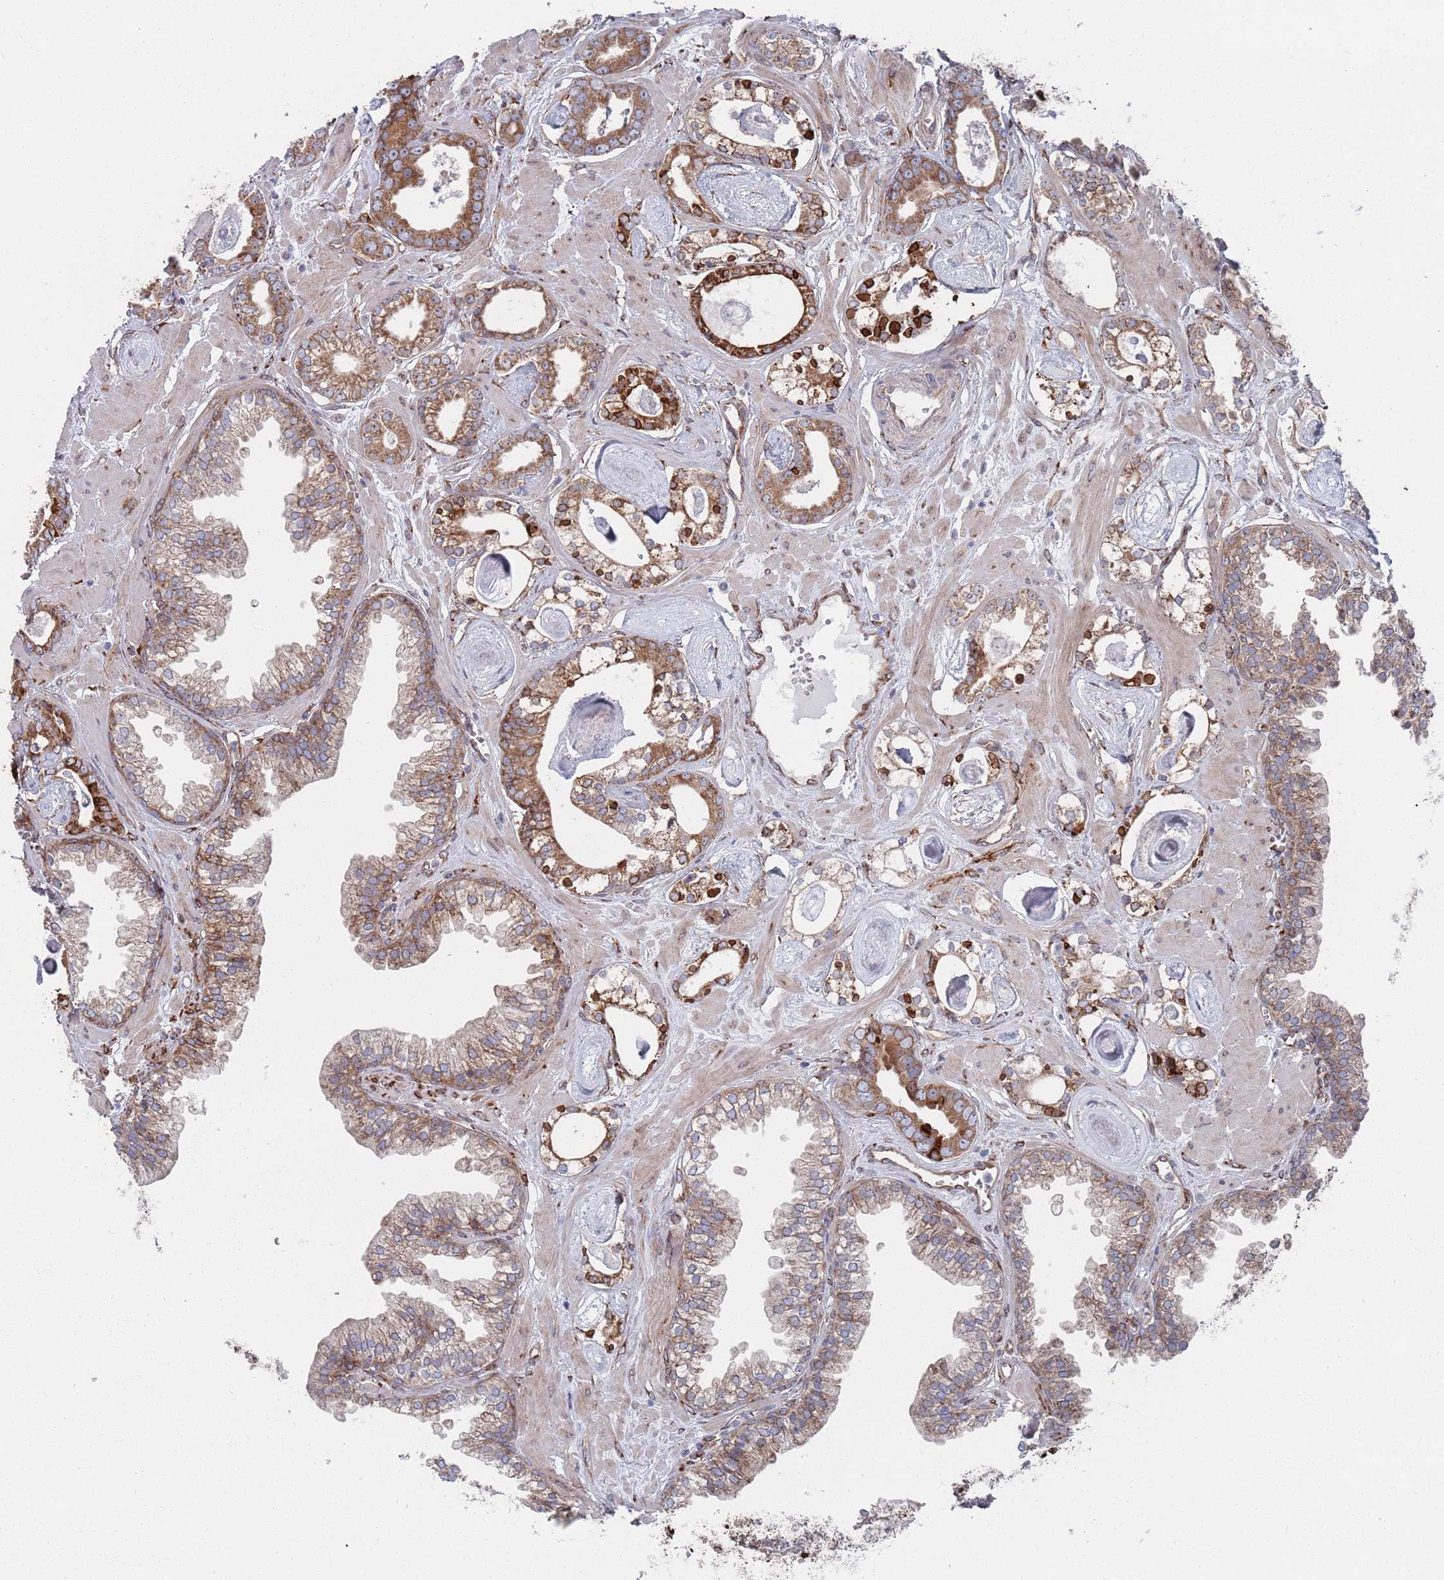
{"staining": {"intensity": "strong", "quantity": "25%-75%", "location": "cytoplasmic/membranous"}, "tissue": "prostate cancer", "cell_type": "Tumor cells", "image_type": "cancer", "snomed": [{"axis": "morphology", "description": "Adenocarcinoma, Low grade"}, {"axis": "topography", "description": "Prostate"}], "caption": "This image reveals prostate cancer stained with immunohistochemistry to label a protein in brown. The cytoplasmic/membranous of tumor cells show strong positivity for the protein. Nuclei are counter-stained blue.", "gene": "CCDC106", "patient": {"sex": "male", "age": 60}}